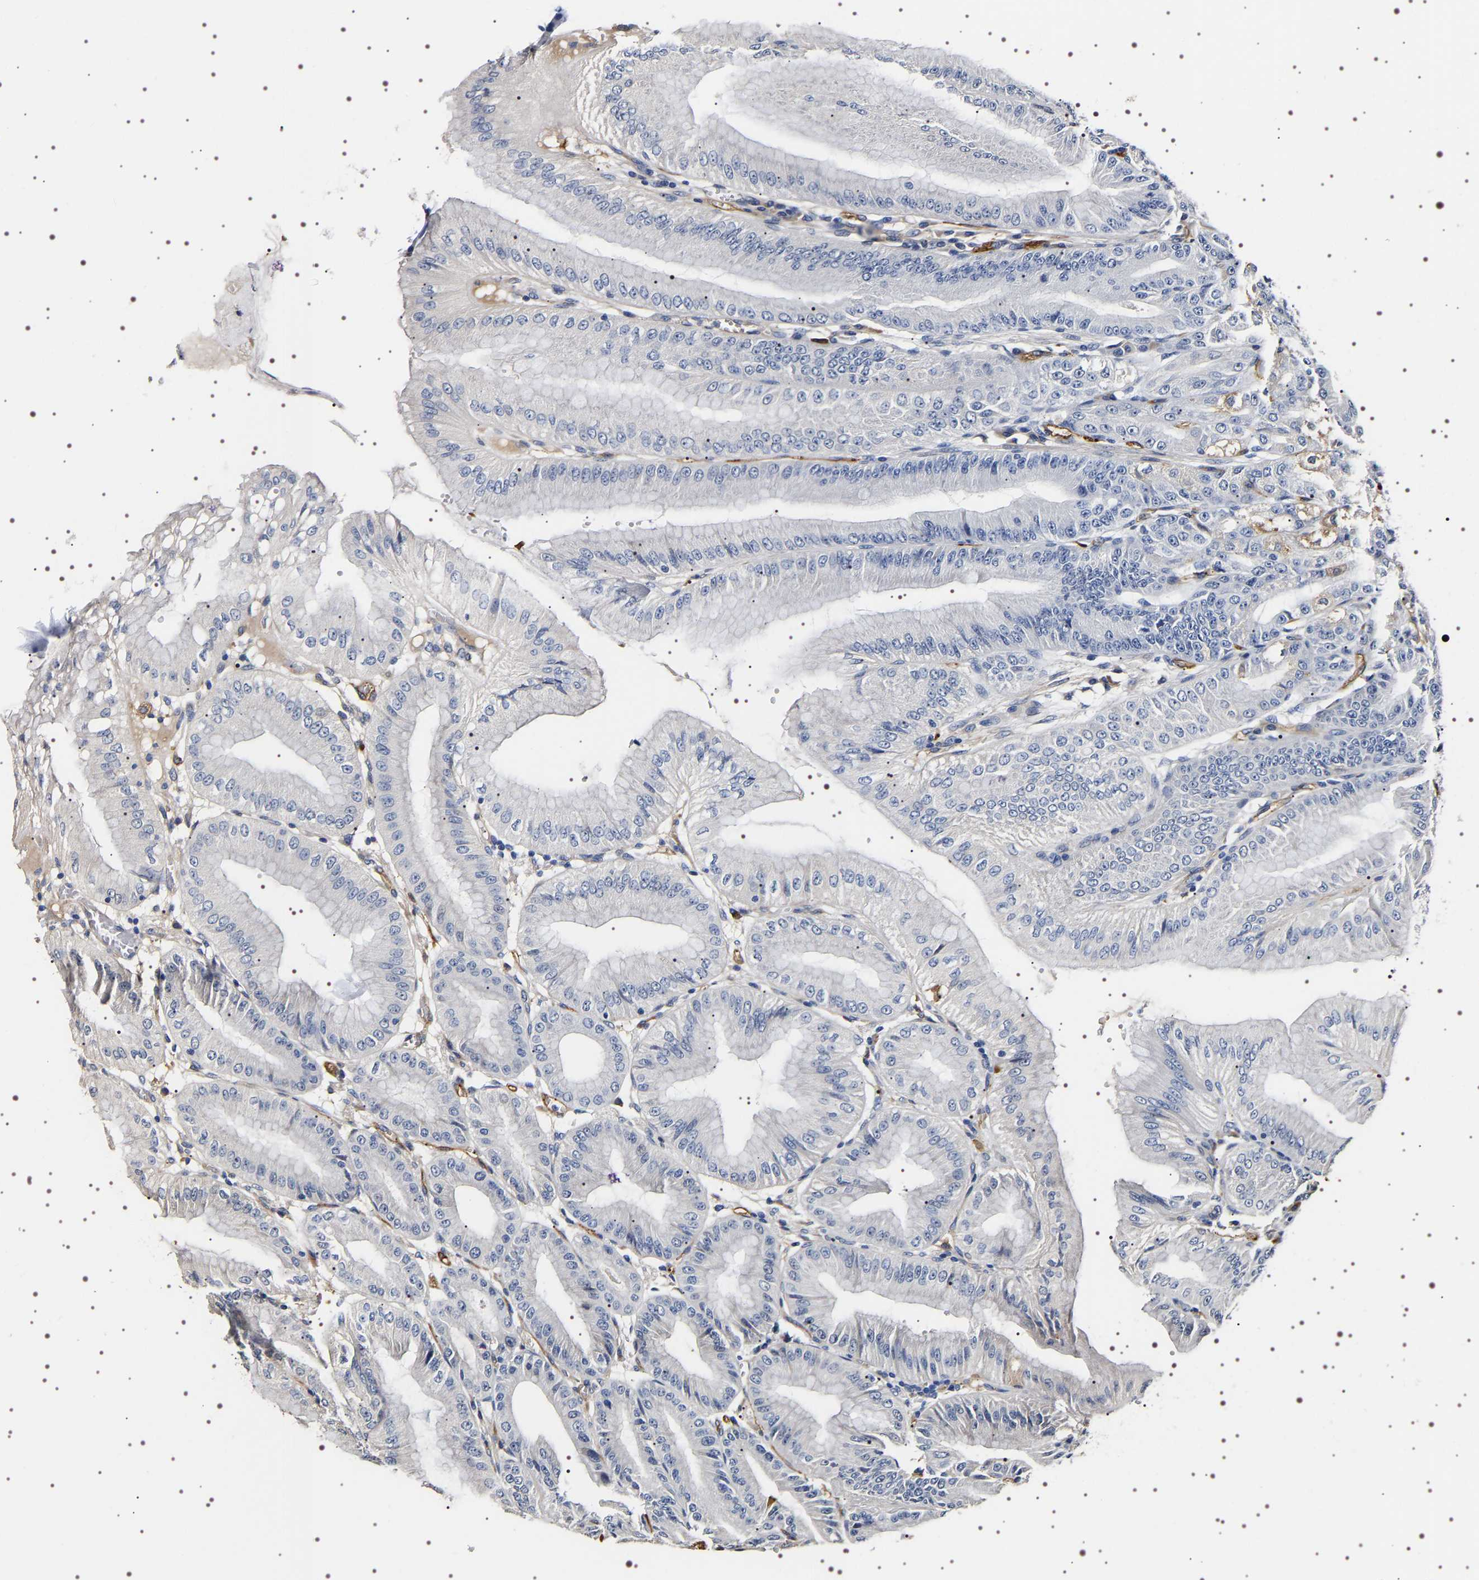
{"staining": {"intensity": "weak", "quantity": "<25%", "location": "cytoplasmic/membranous"}, "tissue": "stomach", "cell_type": "Glandular cells", "image_type": "normal", "snomed": [{"axis": "morphology", "description": "Normal tissue, NOS"}, {"axis": "topography", "description": "Stomach, lower"}], "caption": "IHC of benign human stomach demonstrates no staining in glandular cells. Brightfield microscopy of immunohistochemistry (IHC) stained with DAB (3,3'-diaminobenzidine) (brown) and hematoxylin (blue), captured at high magnification.", "gene": "ALPL", "patient": {"sex": "male", "age": 71}}